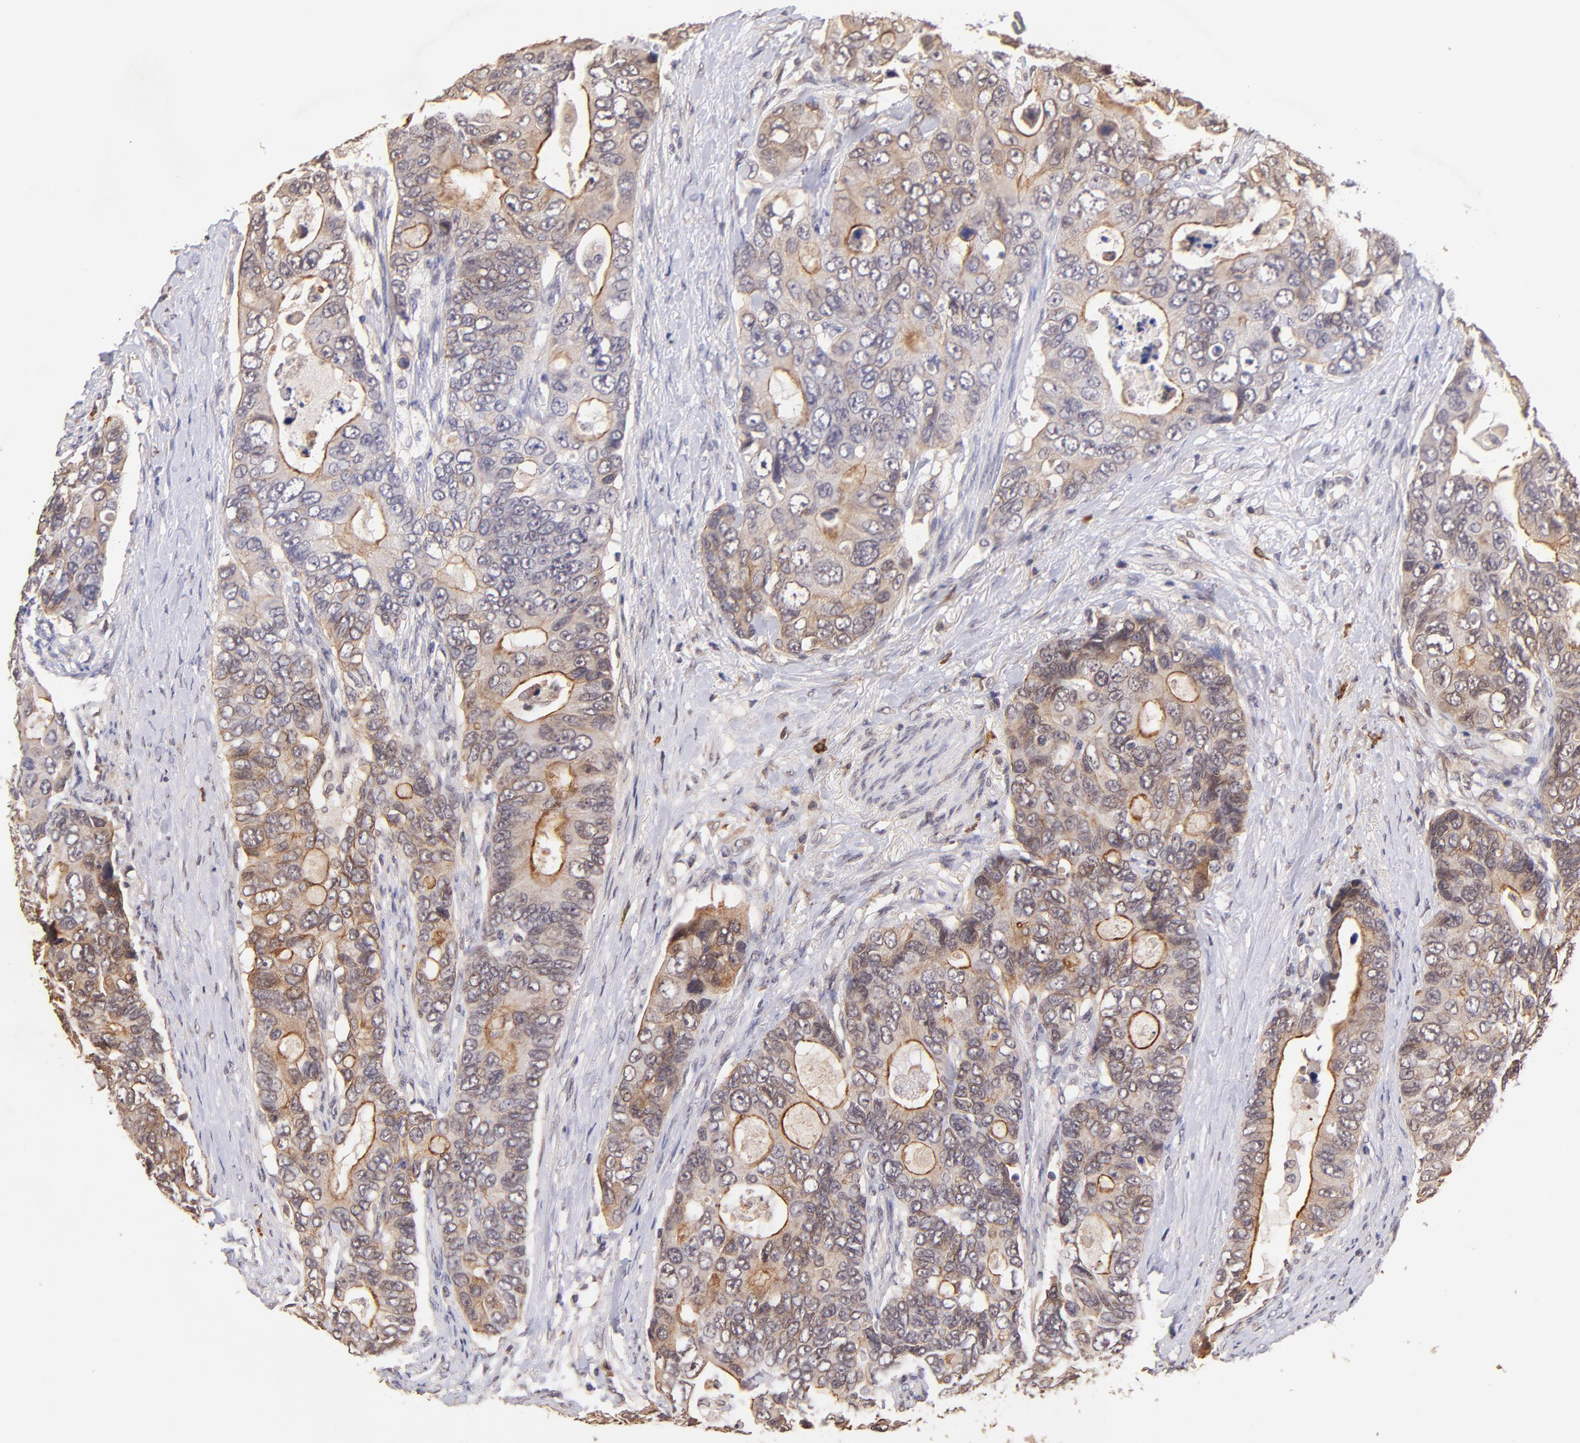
{"staining": {"intensity": "weak", "quantity": "25%-75%", "location": "cytoplasmic/membranous"}, "tissue": "colorectal cancer", "cell_type": "Tumor cells", "image_type": "cancer", "snomed": [{"axis": "morphology", "description": "Adenocarcinoma, NOS"}, {"axis": "topography", "description": "Rectum"}], "caption": "An immunohistochemistry (IHC) image of neoplastic tissue is shown. Protein staining in brown shows weak cytoplasmic/membranous positivity in colorectal cancer within tumor cells. Immunohistochemistry (ihc) stains the protein in brown and the nuclei are stained blue.", "gene": "RNASEL", "patient": {"sex": "female", "age": 67}}